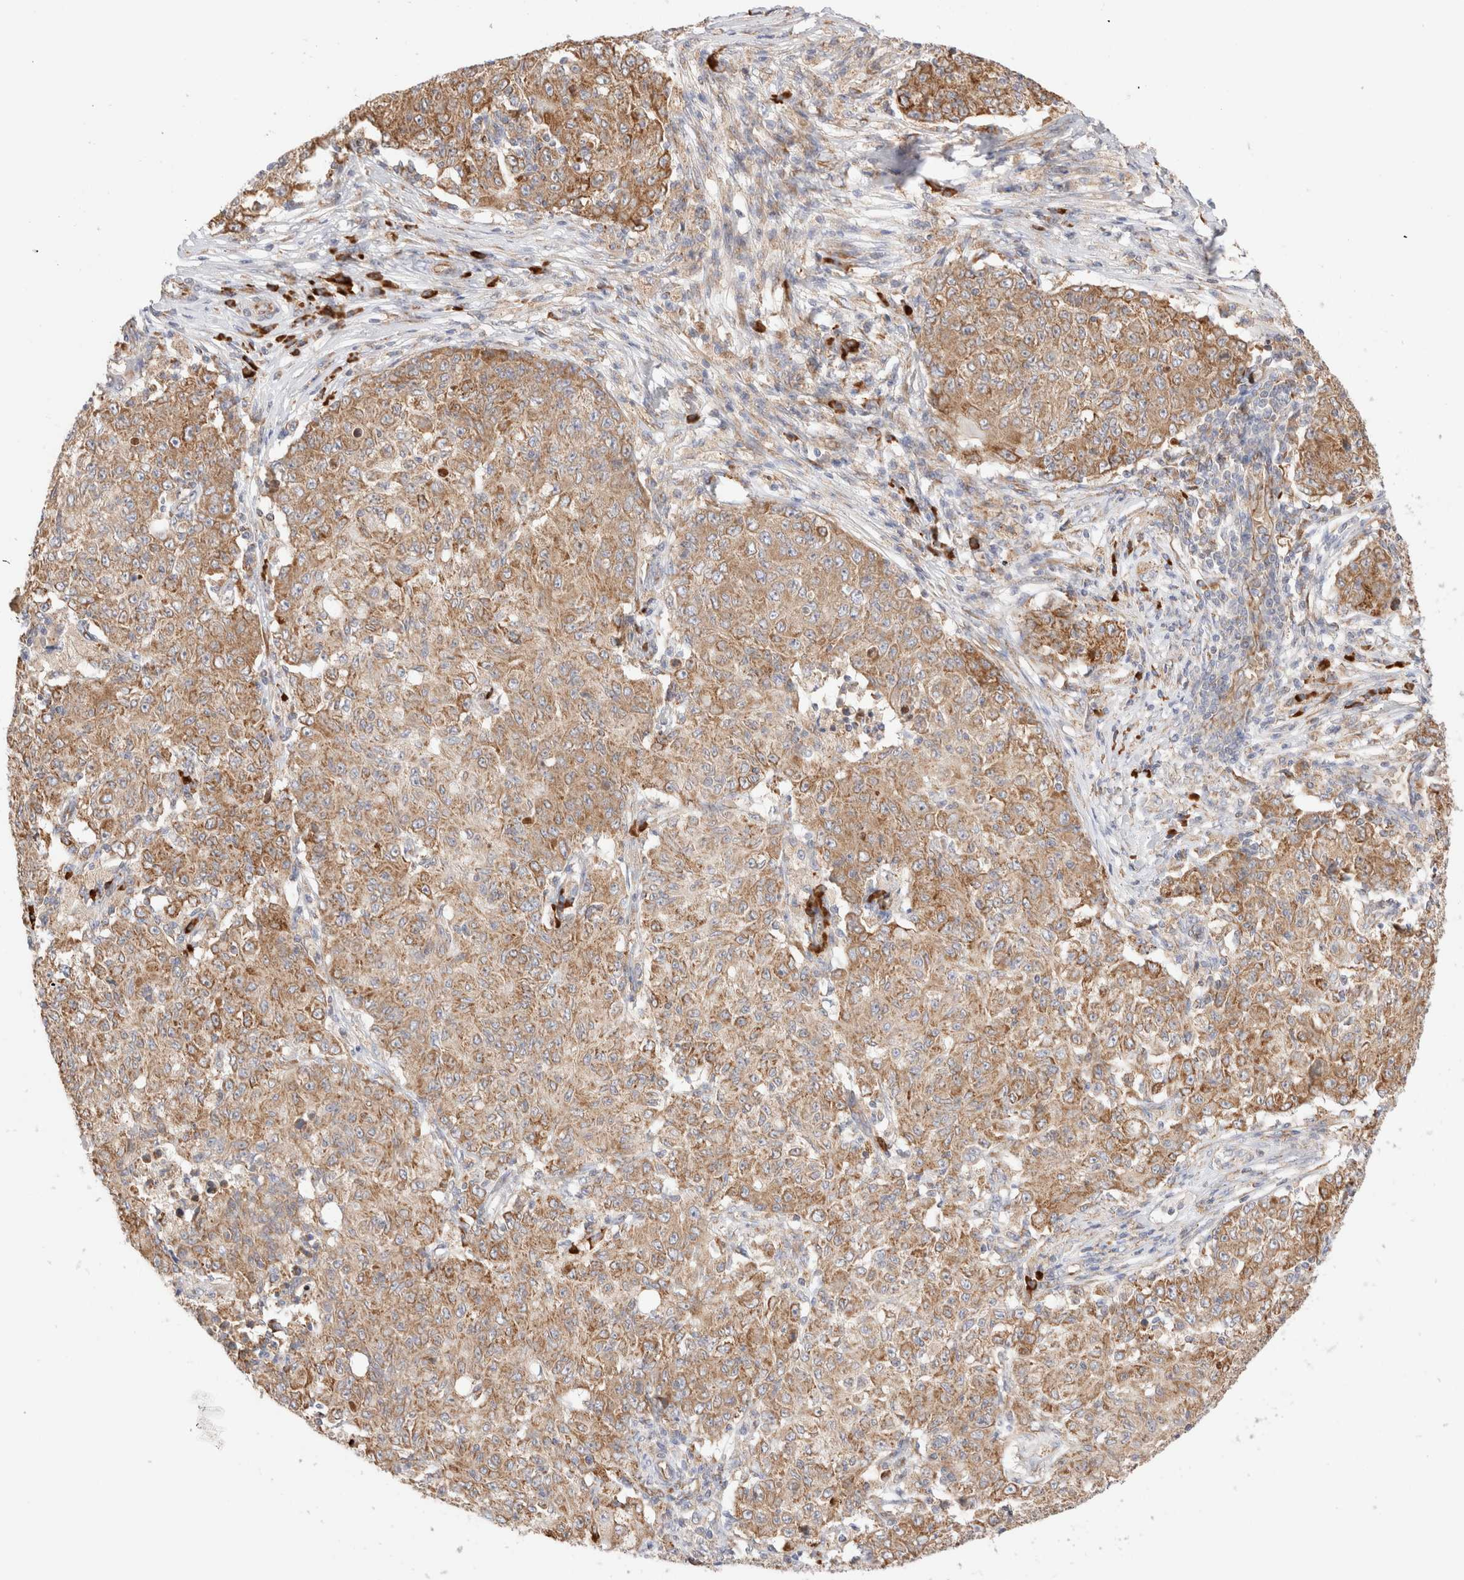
{"staining": {"intensity": "moderate", "quantity": ">75%", "location": "cytoplasmic/membranous"}, "tissue": "ovarian cancer", "cell_type": "Tumor cells", "image_type": "cancer", "snomed": [{"axis": "morphology", "description": "Carcinoma, endometroid"}, {"axis": "topography", "description": "Ovary"}], "caption": "The micrograph exhibits a brown stain indicating the presence of a protein in the cytoplasmic/membranous of tumor cells in ovarian endometroid carcinoma.", "gene": "UTS2B", "patient": {"sex": "female", "age": 42}}